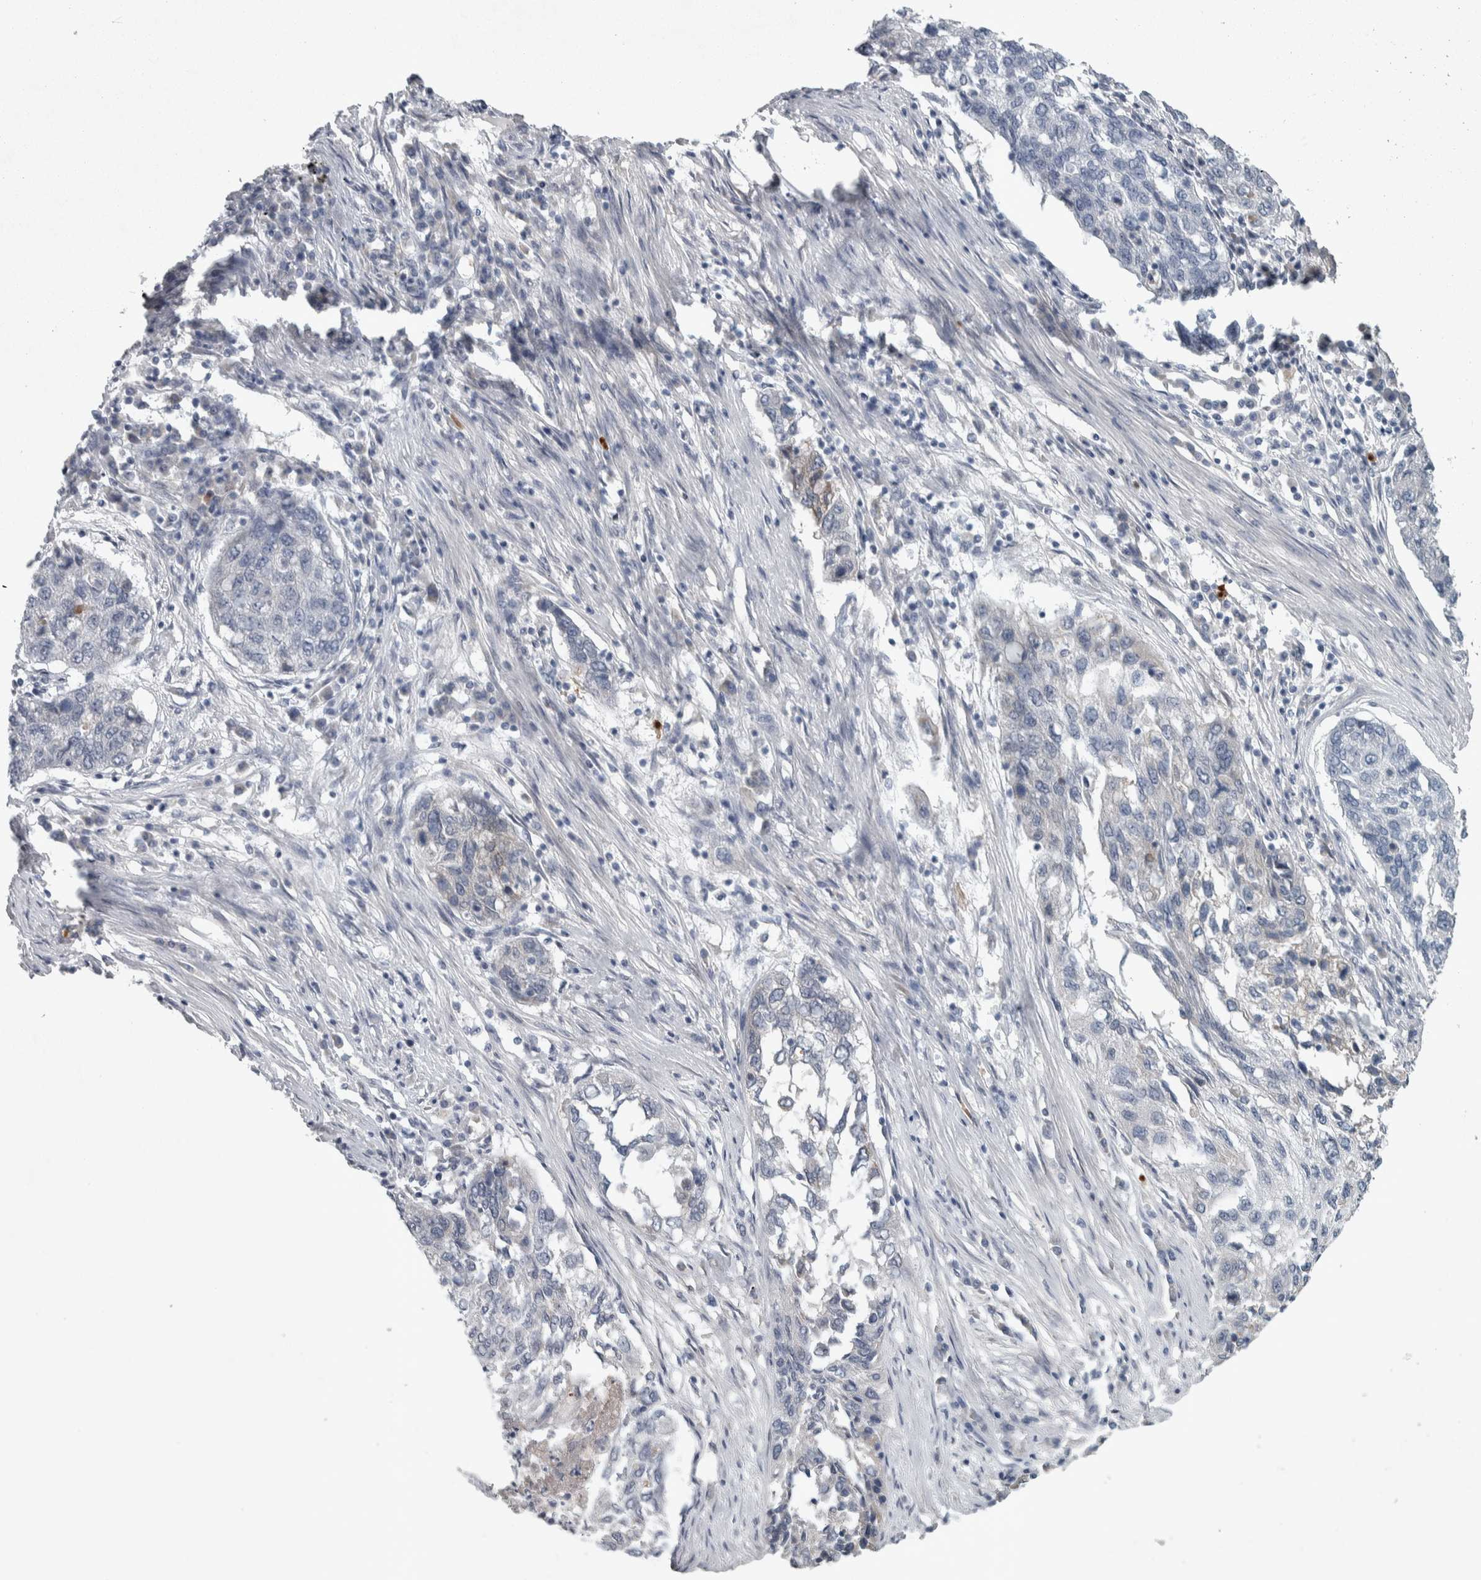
{"staining": {"intensity": "negative", "quantity": "none", "location": "none"}, "tissue": "lung cancer", "cell_type": "Tumor cells", "image_type": "cancer", "snomed": [{"axis": "morphology", "description": "Squamous cell carcinoma, NOS"}, {"axis": "topography", "description": "Lung"}], "caption": "An IHC micrograph of lung squamous cell carcinoma is shown. There is no staining in tumor cells of lung squamous cell carcinoma.", "gene": "SIGMAR1", "patient": {"sex": "female", "age": 63}}